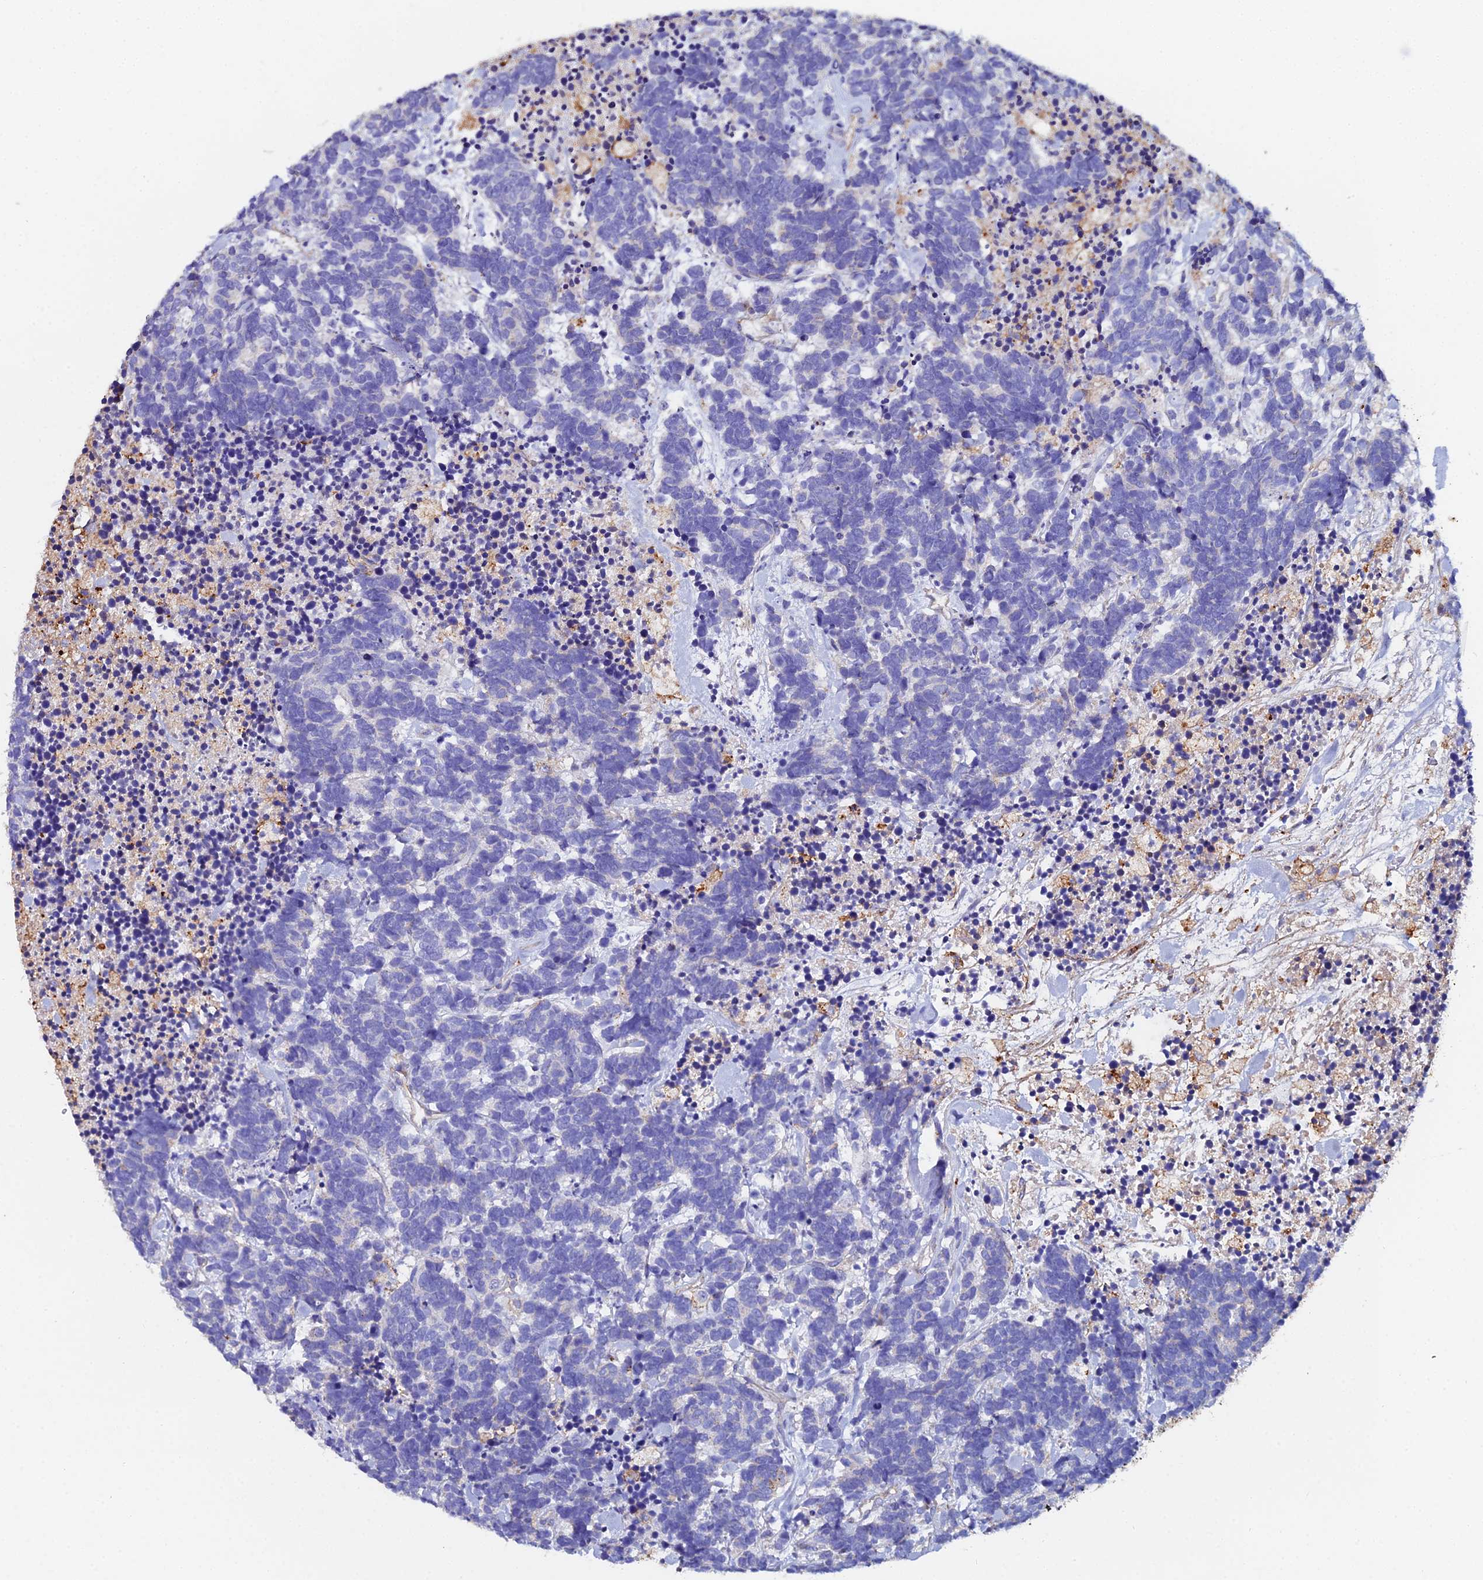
{"staining": {"intensity": "negative", "quantity": "none", "location": "none"}, "tissue": "carcinoid", "cell_type": "Tumor cells", "image_type": "cancer", "snomed": [{"axis": "morphology", "description": "Carcinoma, NOS"}, {"axis": "morphology", "description": "Carcinoid, malignant, NOS"}, {"axis": "topography", "description": "Prostate"}], "caption": "IHC of human carcinoid reveals no staining in tumor cells. The staining was performed using DAB (3,3'-diaminobenzidine) to visualize the protein expression in brown, while the nuclei were stained in blue with hematoxylin (Magnification: 20x).", "gene": "C6", "patient": {"sex": "male", "age": 57}}